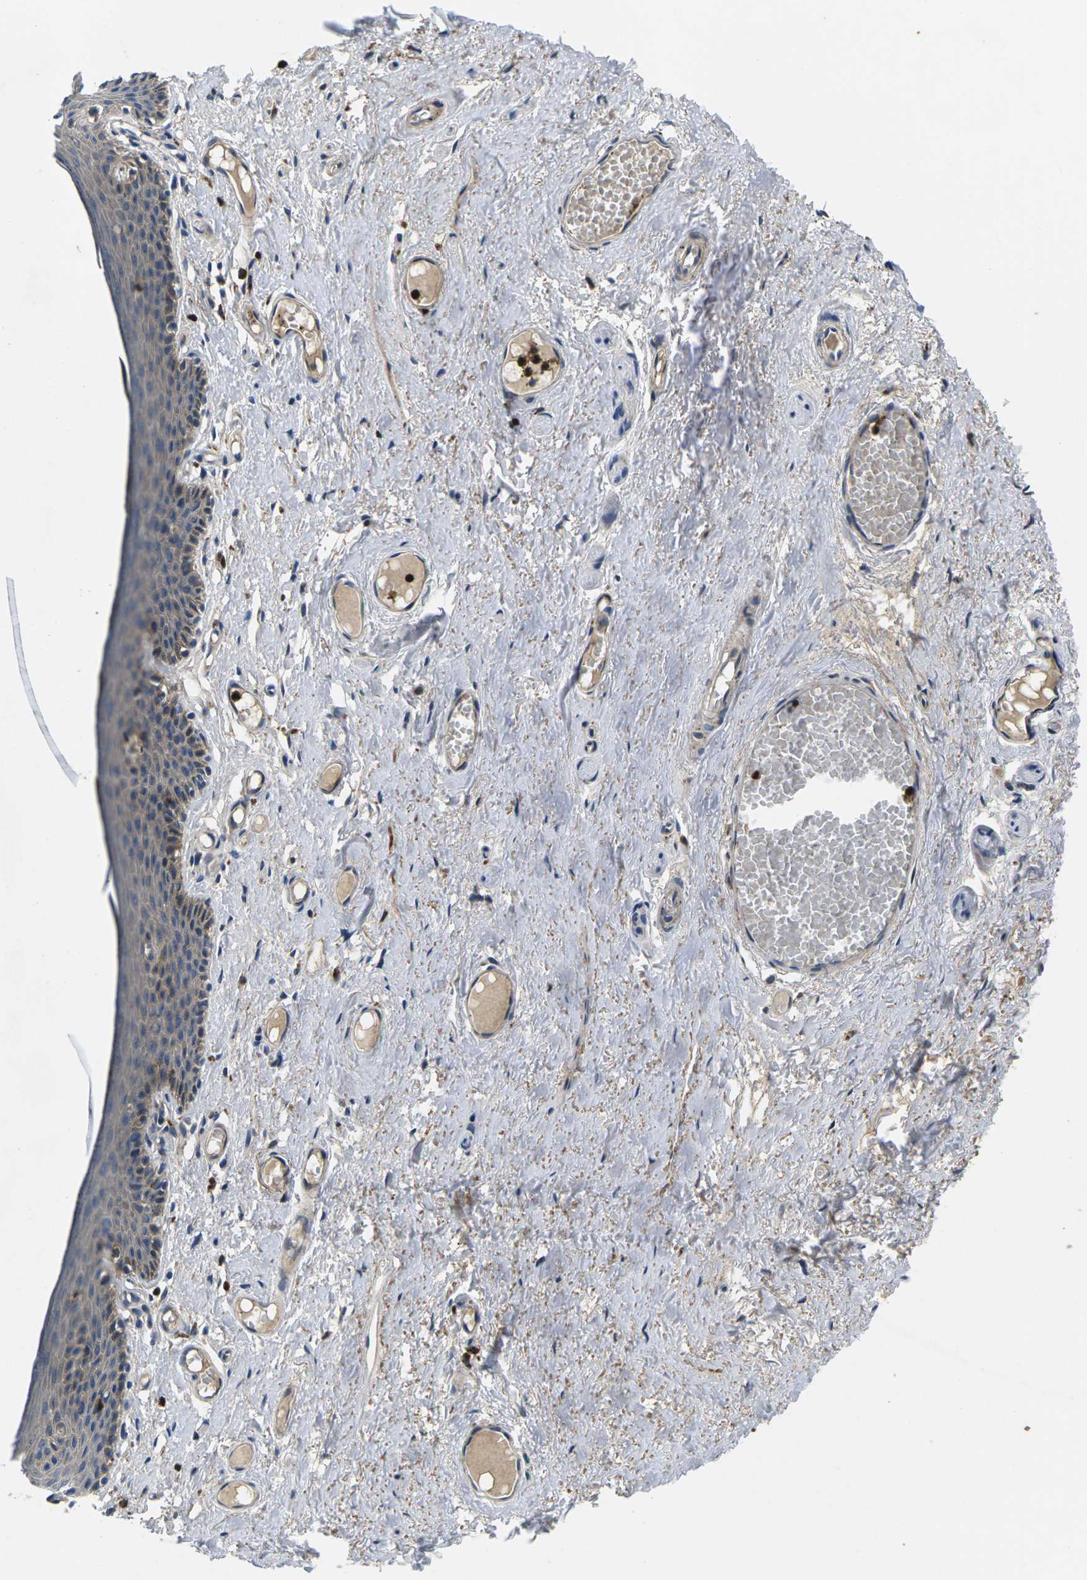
{"staining": {"intensity": "moderate", "quantity": "25%-75%", "location": "cytoplasmic/membranous"}, "tissue": "skin", "cell_type": "Epidermal cells", "image_type": "normal", "snomed": [{"axis": "morphology", "description": "Normal tissue, NOS"}, {"axis": "topography", "description": "Adipose tissue"}, {"axis": "topography", "description": "Vascular tissue"}, {"axis": "topography", "description": "Anal"}, {"axis": "topography", "description": "Peripheral nerve tissue"}], "caption": "A photomicrograph of skin stained for a protein demonstrates moderate cytoplasmic/membranous brown staining in epidermal cells.", "gene": "PLCE1", "patient": {"sex": "female", "age": 54}}